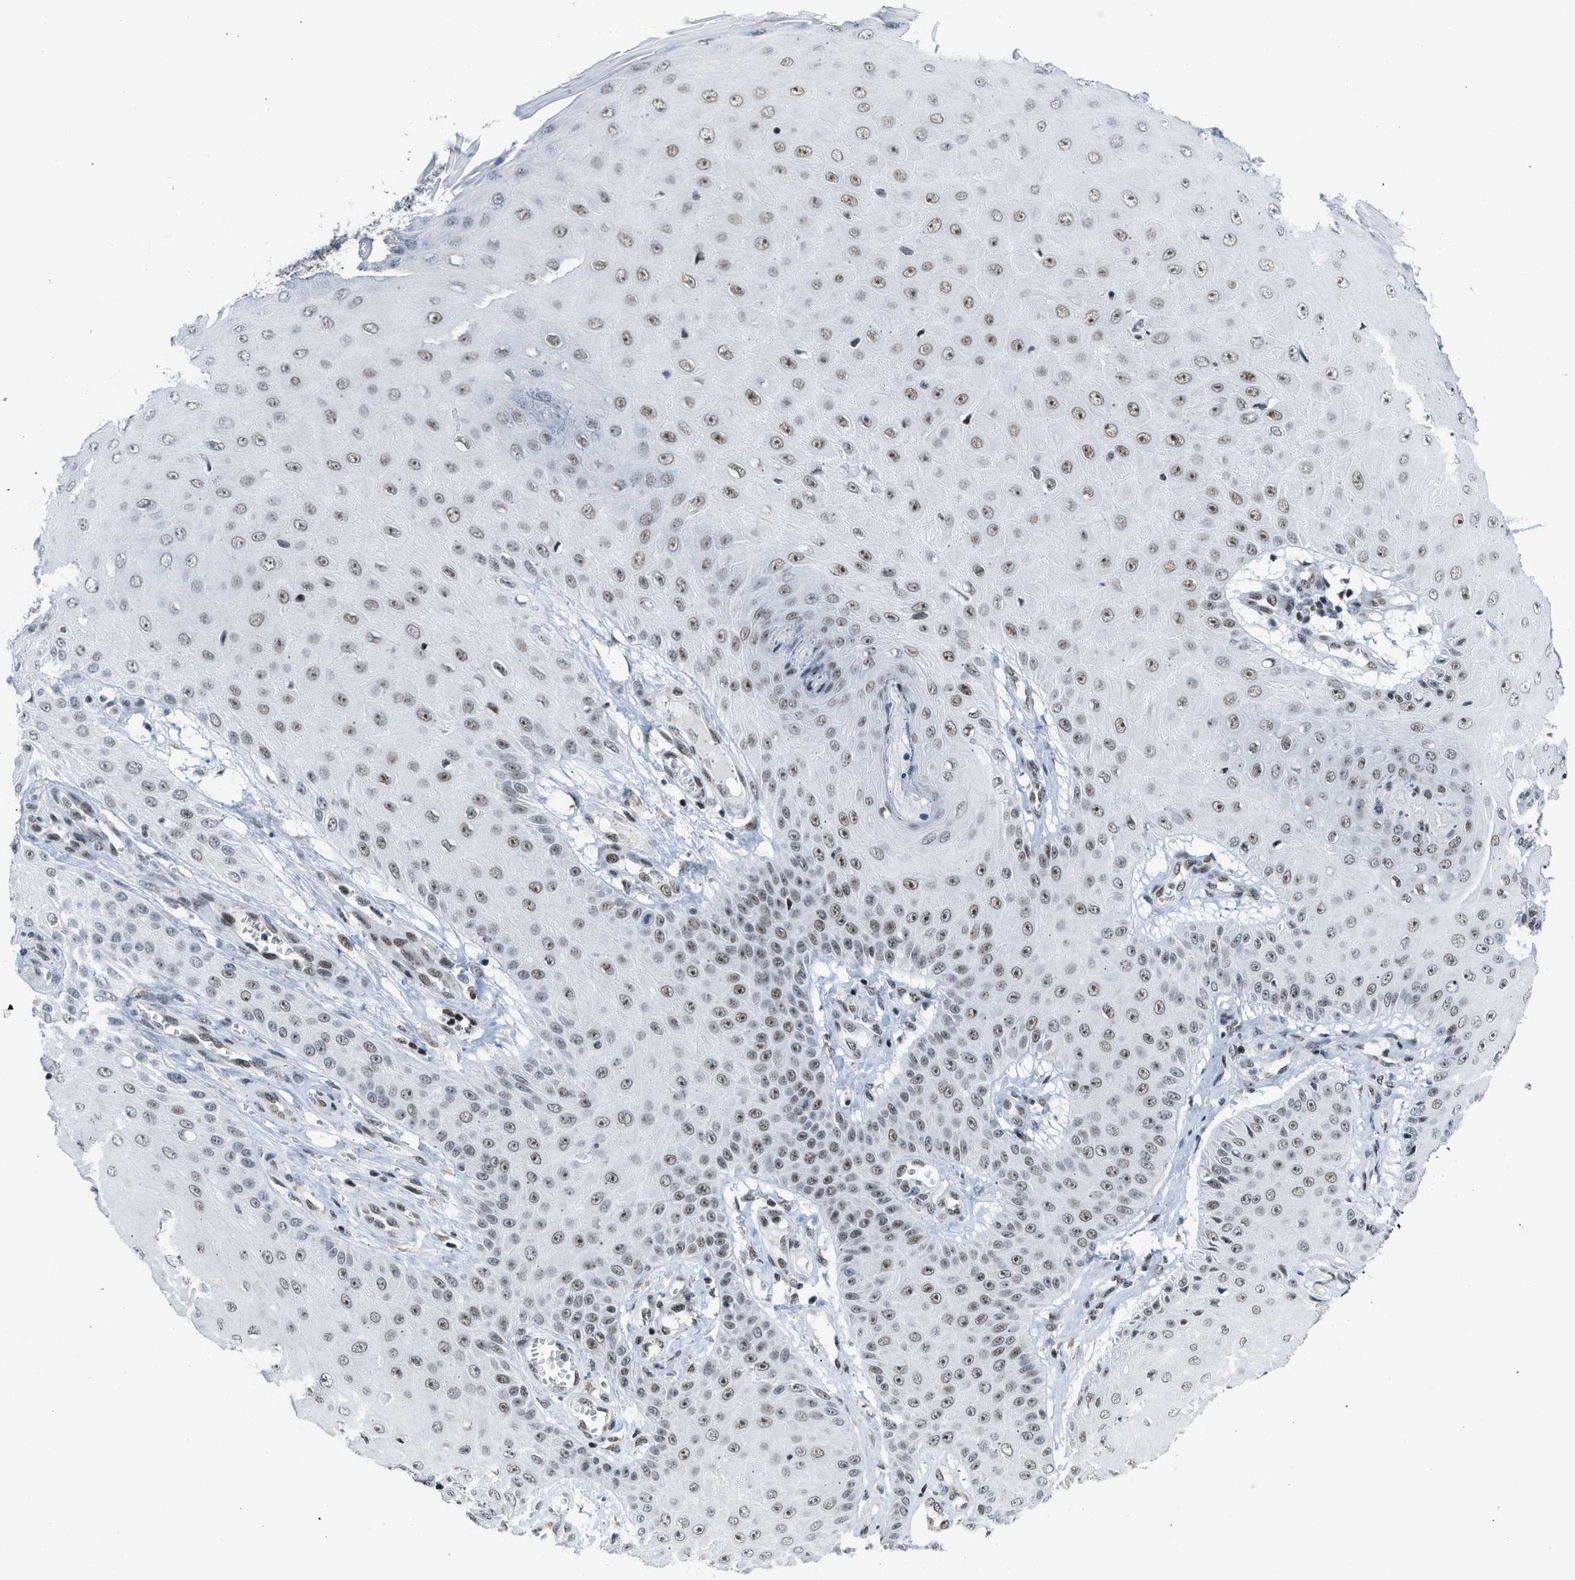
{"staining": {"intensity": "weak", "quantity": ">75%", "location": "nuclear"}, "tissue": "skin cancer", "cell_type": "Tumor cells", "image_type": "cancer", "snomed": [{"axis": "morphology", "description": "Squamous cell carcinoma, NOS"}, {"axis": "topography", "description": "Skin"}], "caption": "Skin cancer (squamous cell carcinoma) stained for a protein displays weak nuclear positivity in tumor cells.", "gene": "TERF2IP", "patient": {"sex": "male", "age": 74}}